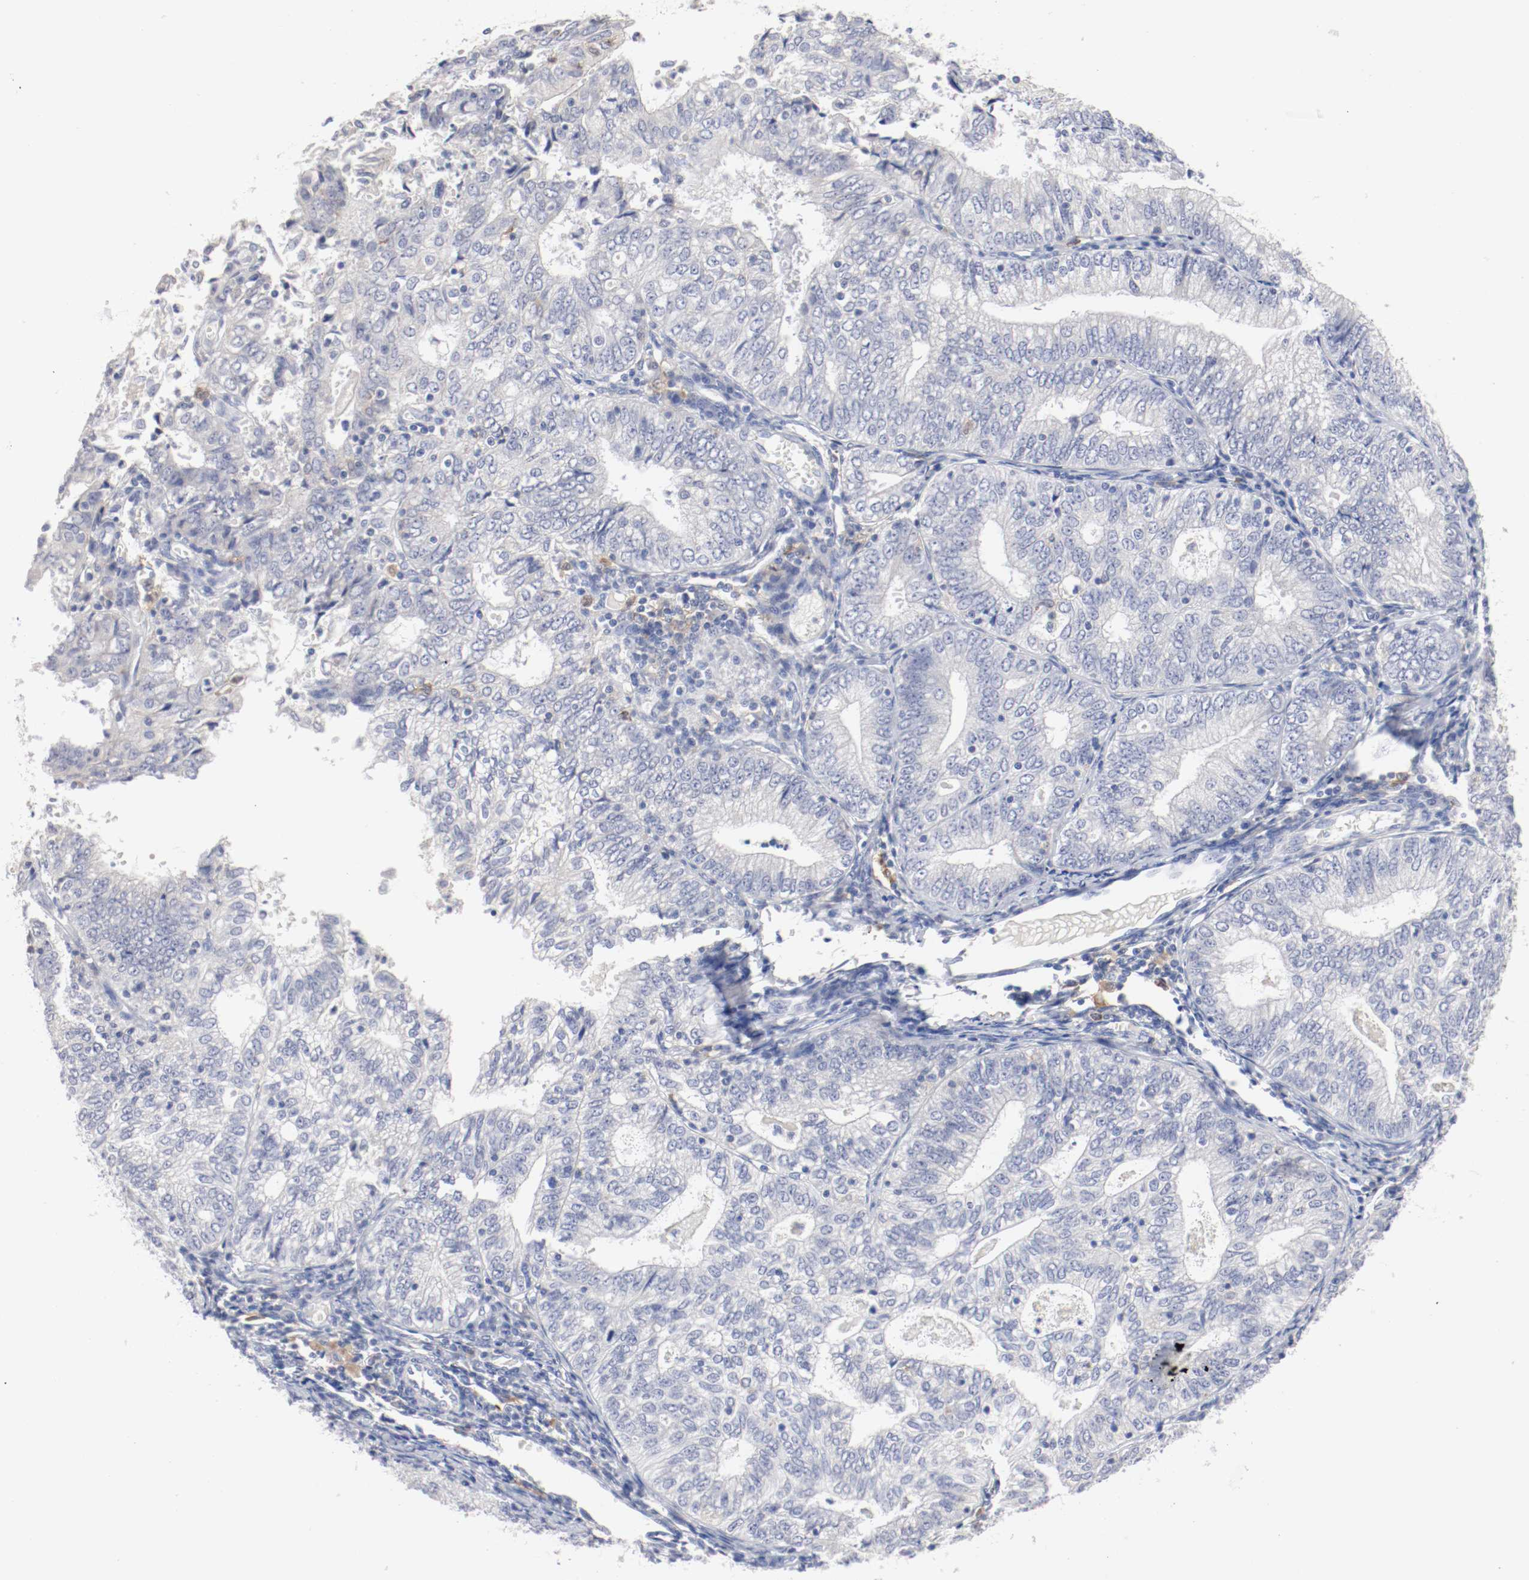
{"staining": {"intensity": "negative", "quantity": "none", "location": "none"}, "tissue": "endometrial cancer", "cell_type": "Tumor cells", "image_type": "cancer", "snomed": [{"axis": "morphology", "description": "Adenocarcinoma, NOS"}, {"axis": "topography", "description": "Endometrium"}], "caption": "This is a image of immunohistochemistry (IHC) staining of endometrial cancer (adenocarcinoma), which shows no positivity in tumor cells.", "gene": "FGFBP1", "patient": {"sex": "female", "age": 69}}